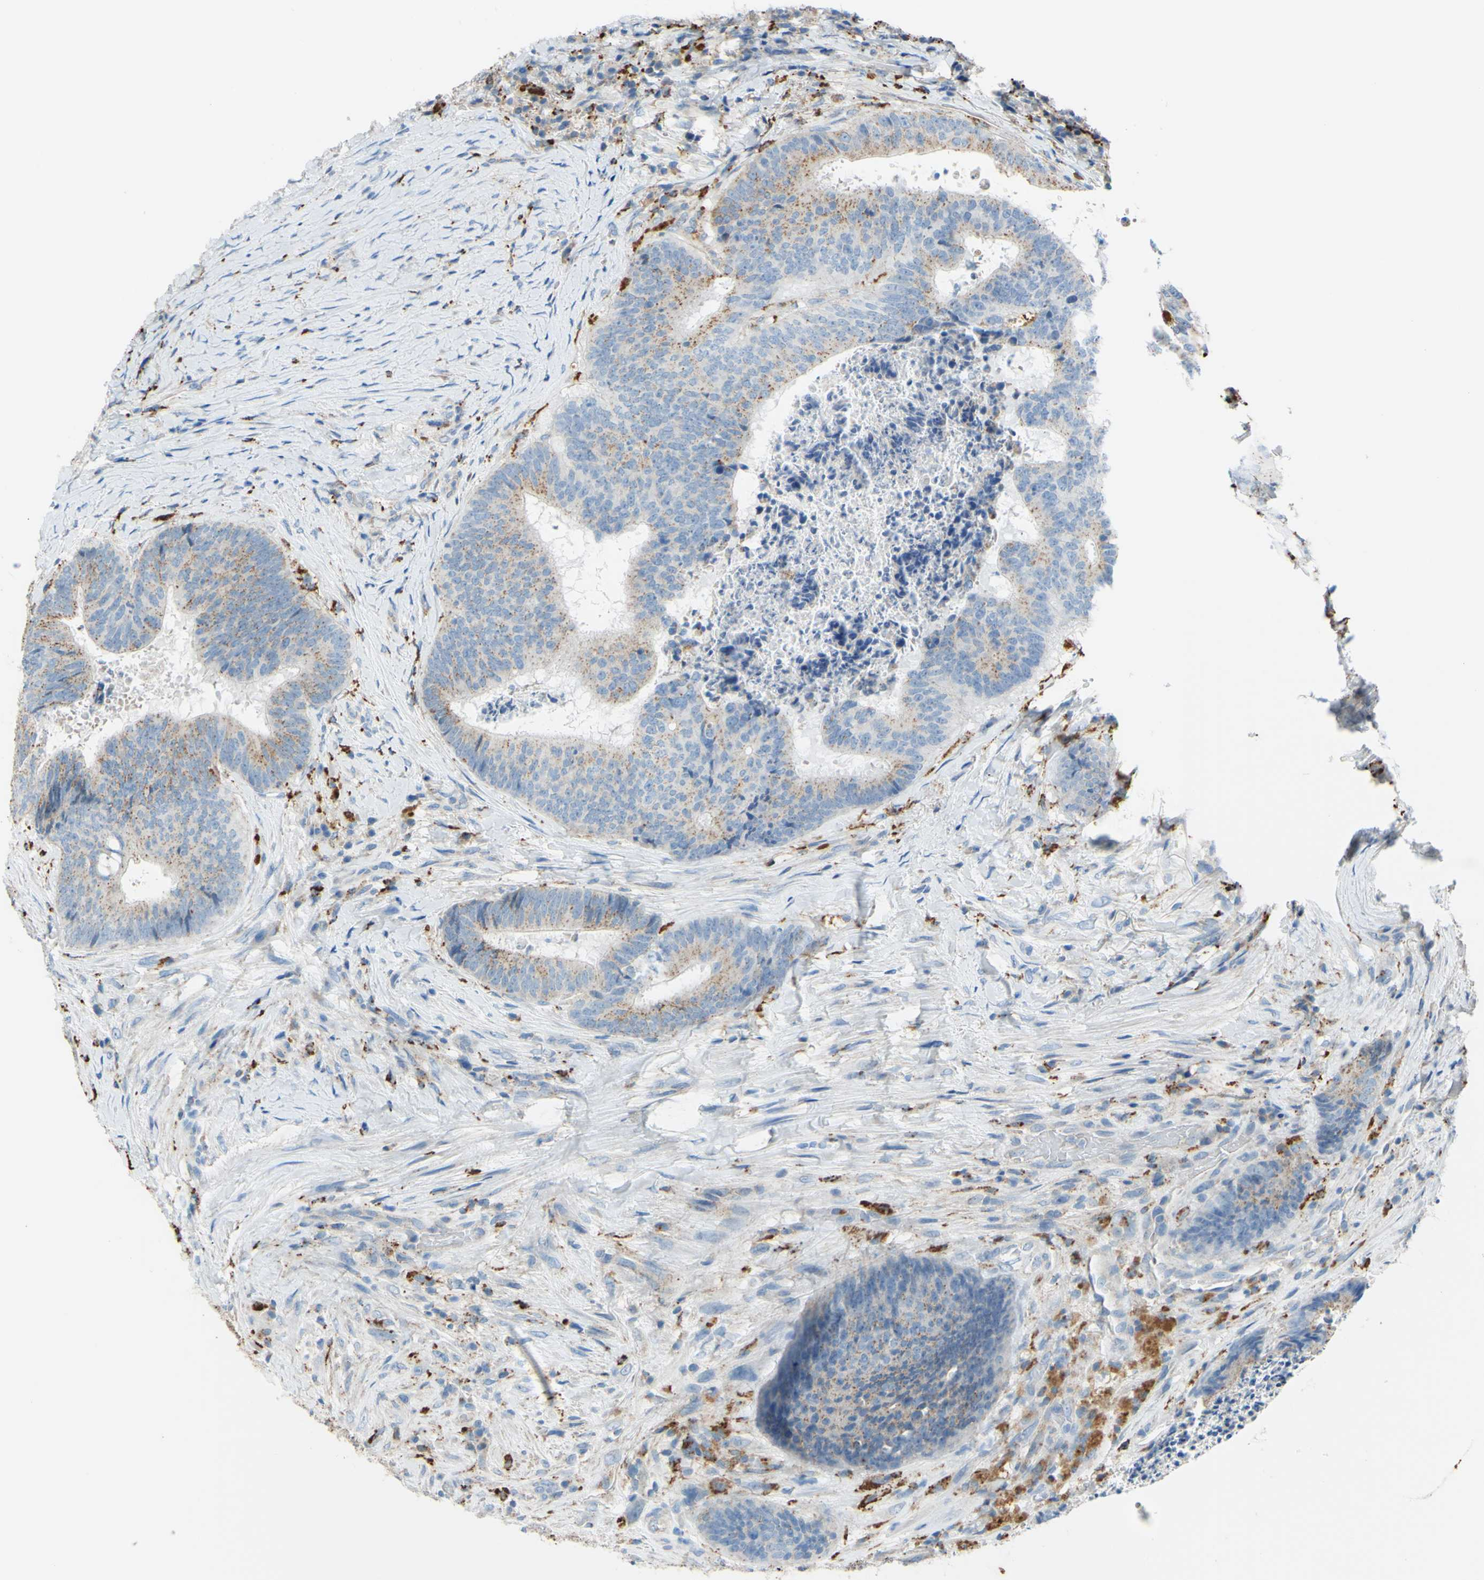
{"staining": {"intensity": "weak", "quantity": ">75%", "location": "cytoplasmic/membranous"}, "tissue": "colorectal cancer", "cell_type": "Tumor cells", "image_type": "cancer", "snomed": [{"axis": "morphology", "description": "Adenocarcinoma, NOS"}, {"axis": "topography", "description": "Rectum"}], "caption": "High-magnification brightfield microscopy of adenocarcinoma (colorectal) stained with DAB (brown) and counterstained with hematoxylin (blue). tumor cells exhibit weak cytoplasmic/membranous positivity is seen in approximately>75% of cells. The staining is performed using DAB brown chromogen to label protein expression. The nuclei are counter-stained blue using hematoxylin.", "gene": "CTSD", "patient": {"sex": "male", "age": 72}}